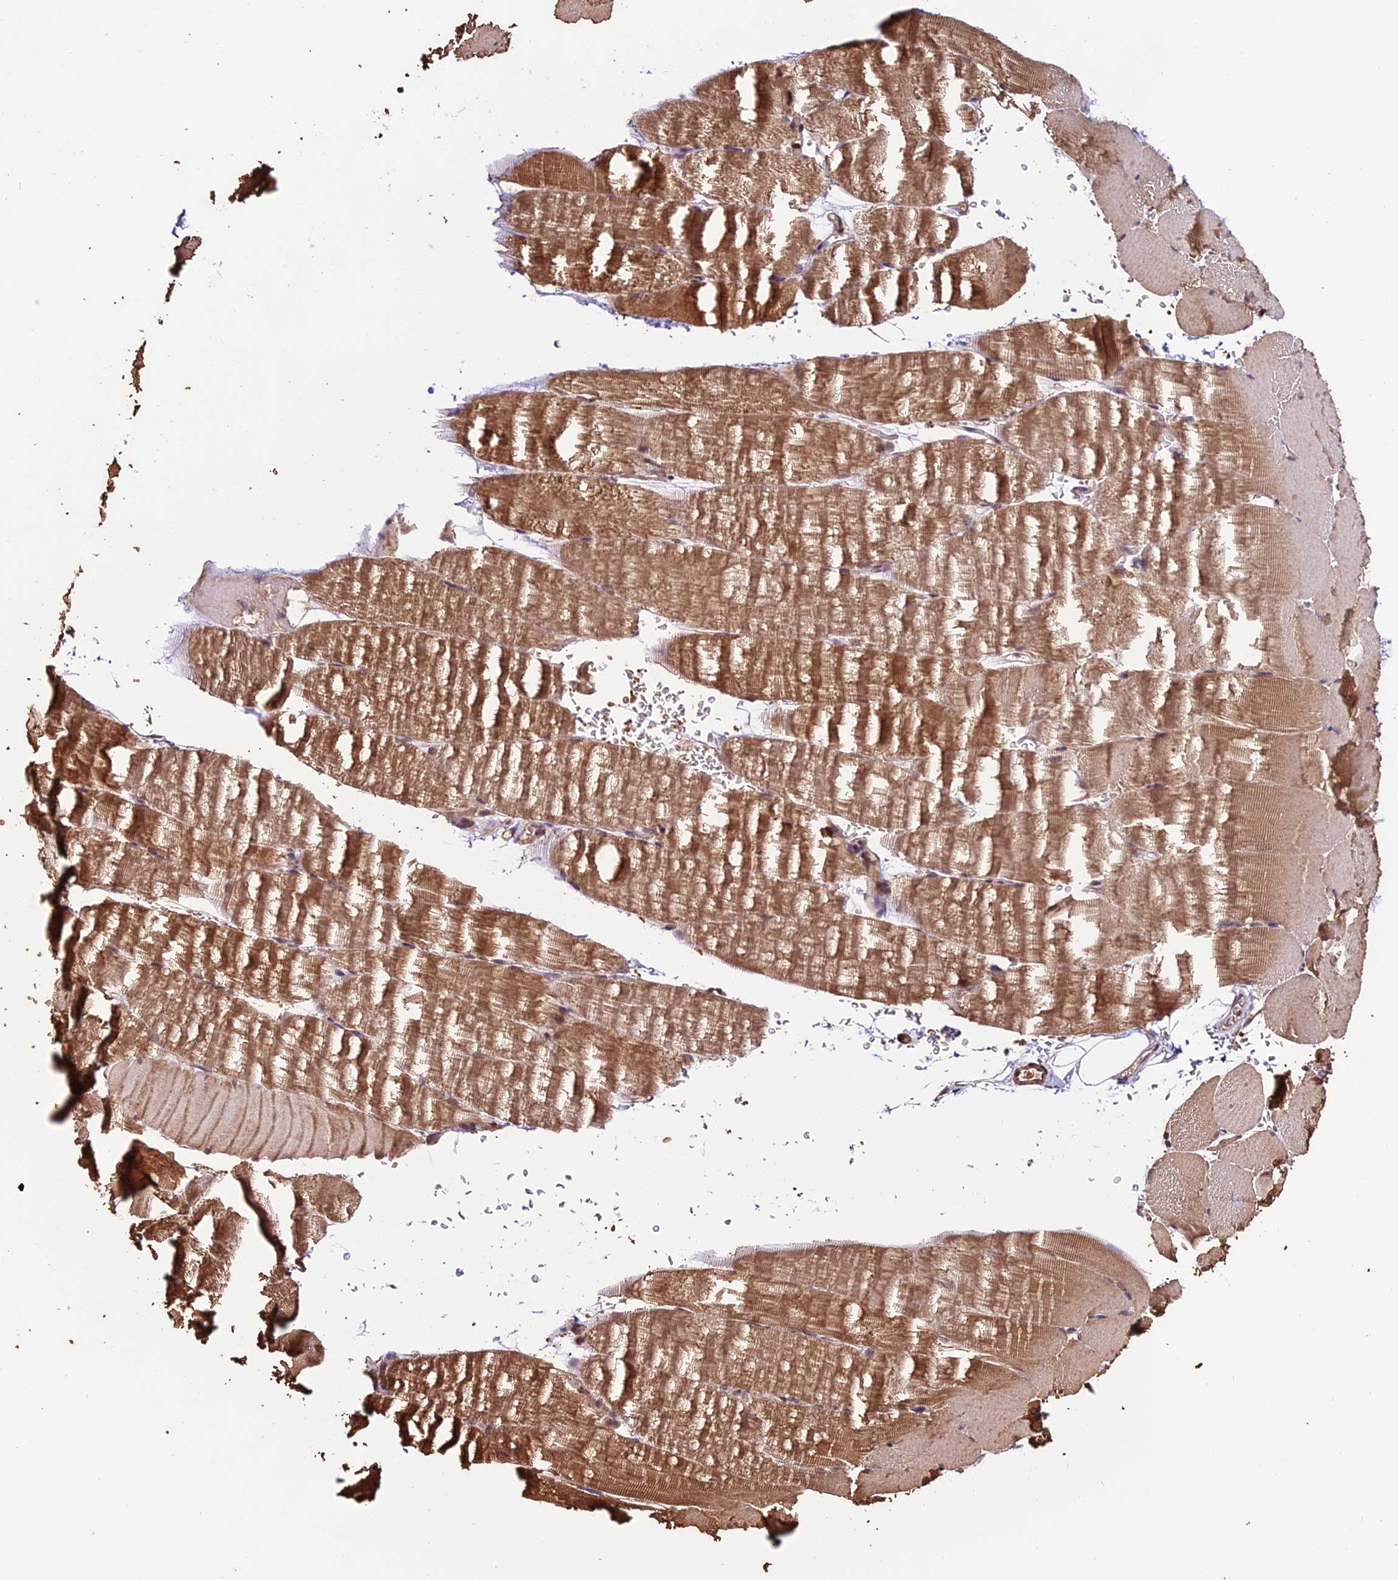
{"staining": {"intensity": "moderate", "quantity": ">75%", "location": "cytoplasmic/membranous"}, "tissue": "skeletal muscle", "cell_type": "Myocytes", "image_type": "normal", "snomed": [{"axis": "morphology", "description": "Normal tissue, NOS"}, {"axis": "topography", "description": "Skeletal muscle"}, {"axis": "topography", "description": "Parathyroid gland"}], "caption": "Protein staining of normal skeletal muscle displays moderate cytoplasmic/membranous staining in approximately >75% of myocytes. The protein of interest is shown in brown color, while the nuclei are stained blue.", "gene": "CABIN1", "patient": {"sex": "female", "age": 37}}